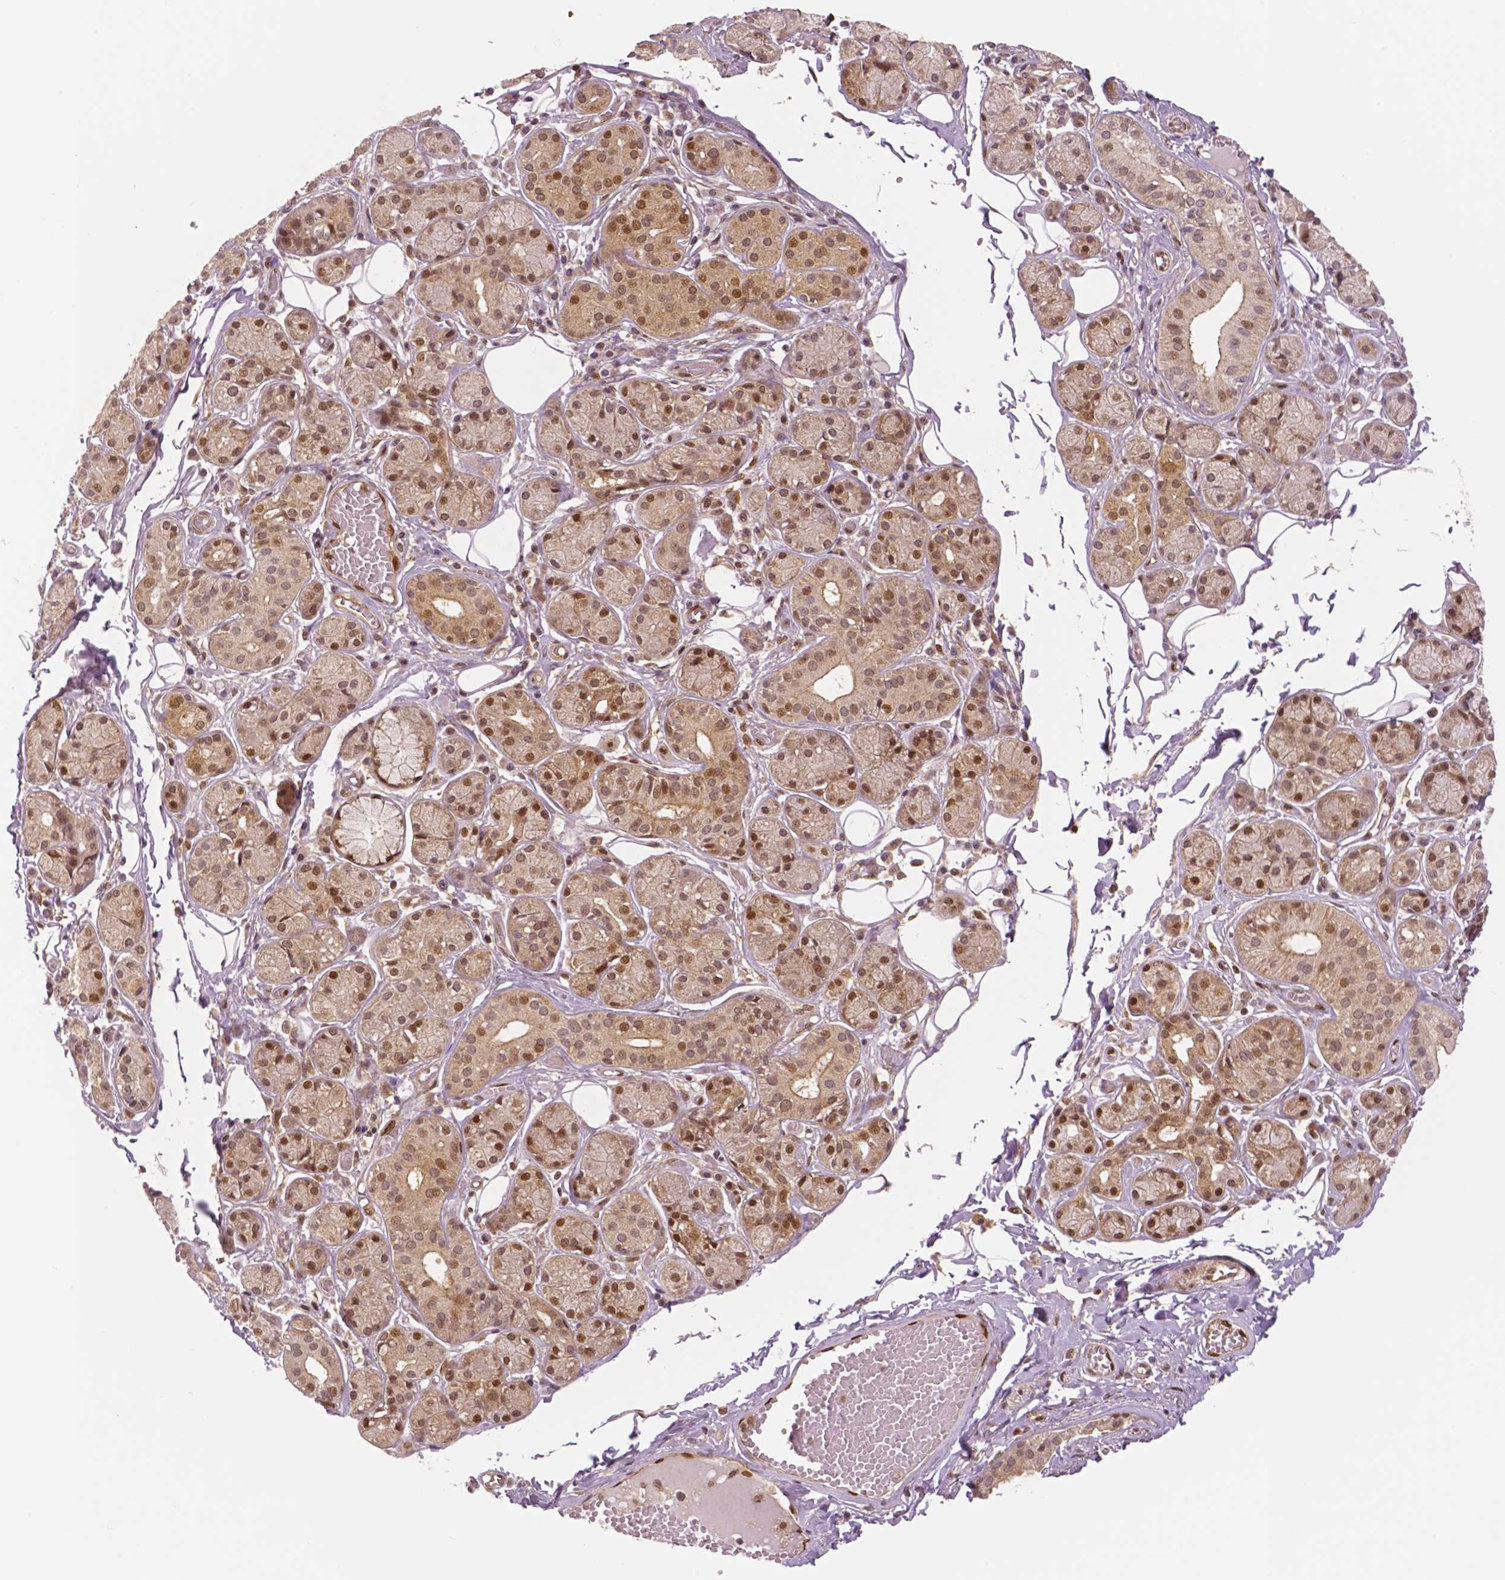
{"staining": {"intensity": "moderate", "quantity": ">75%", "location": "cytoplasmic/membranous,nuclear"}, "tissue": "salivary gland", "cell_type": "Glandular cells", "image_type": "normal", "snomed": [{"axis": "morphology", "description": "Normal tissue, NOS"}, {"axis": "topography", "description": "Salivary gland"}, {"axis": "topography", "description": "Peripheral nerve tissue"}], "caption": "Salivary gland stained with a brown dye demonstrates moderate cytoplasmic/membranous,nuclear positive expression in about >75% of glandular cells.", "gene": "STAT3", "patient": {"sex": "male", "age": 71}}